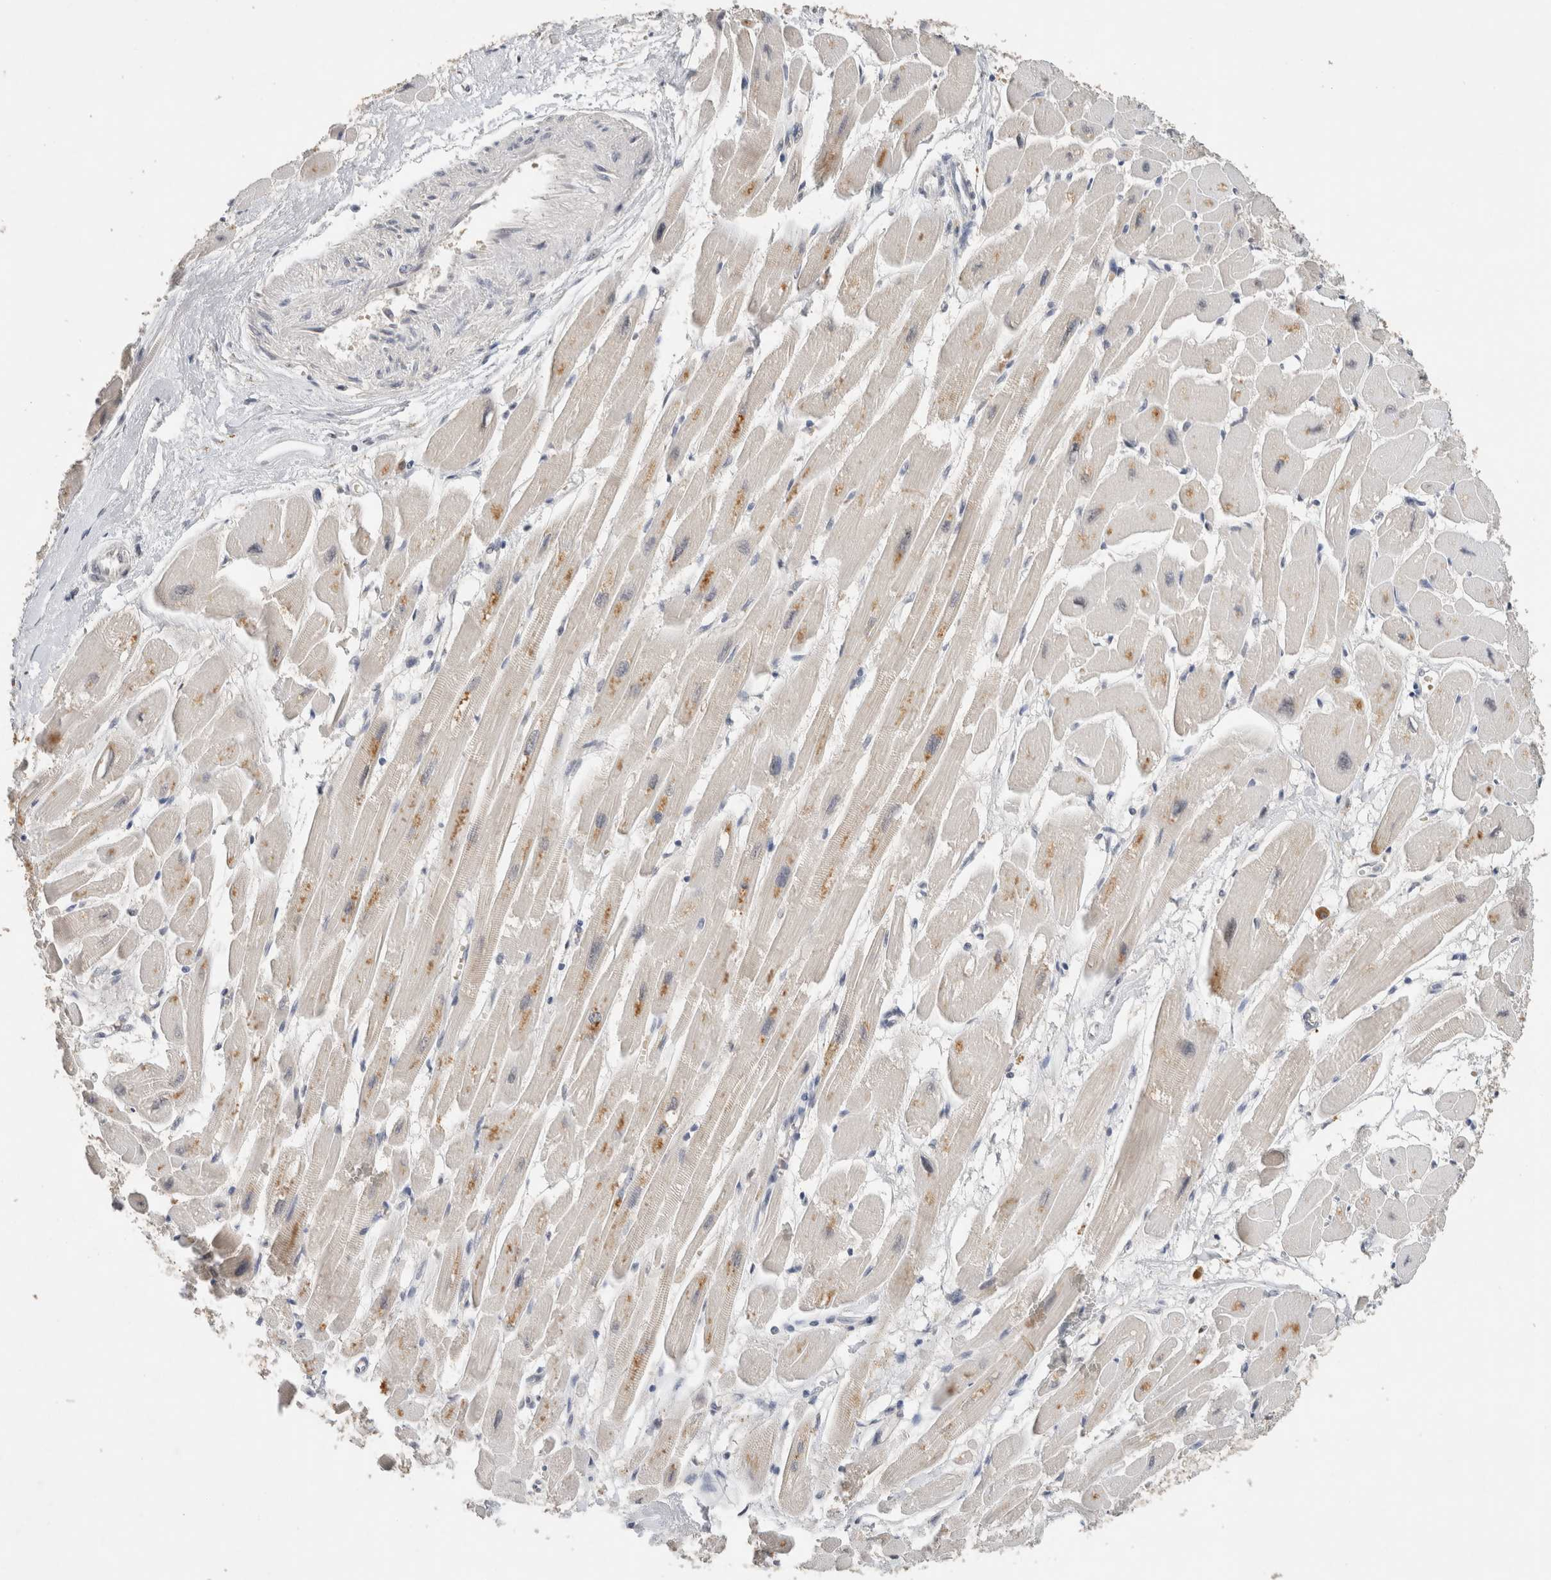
{"staining": {"intensity": "strong", "quantity": "25%-75%", "location": "nuclear"}, "tissue": "heart muscle", "cell_type": "Cardiomyocytes", "image_type": "normal", "snomed": [{"axis": "morphology", "description": "Normal tissue, NOS"}, {"axis": "topography", "description": "Heart"}], "caption": "Cardiomyocytes exhibit high levels of strong nuclear staining in approximately 25%-75% of cells in benign human heart muscle. The staining was performed using DAB, with brown indicating positive protein expression. Nuclei are stained blue with hematoxylin.", "gene": "DDX42", "patient": {"sex": "female", "age": 54}}